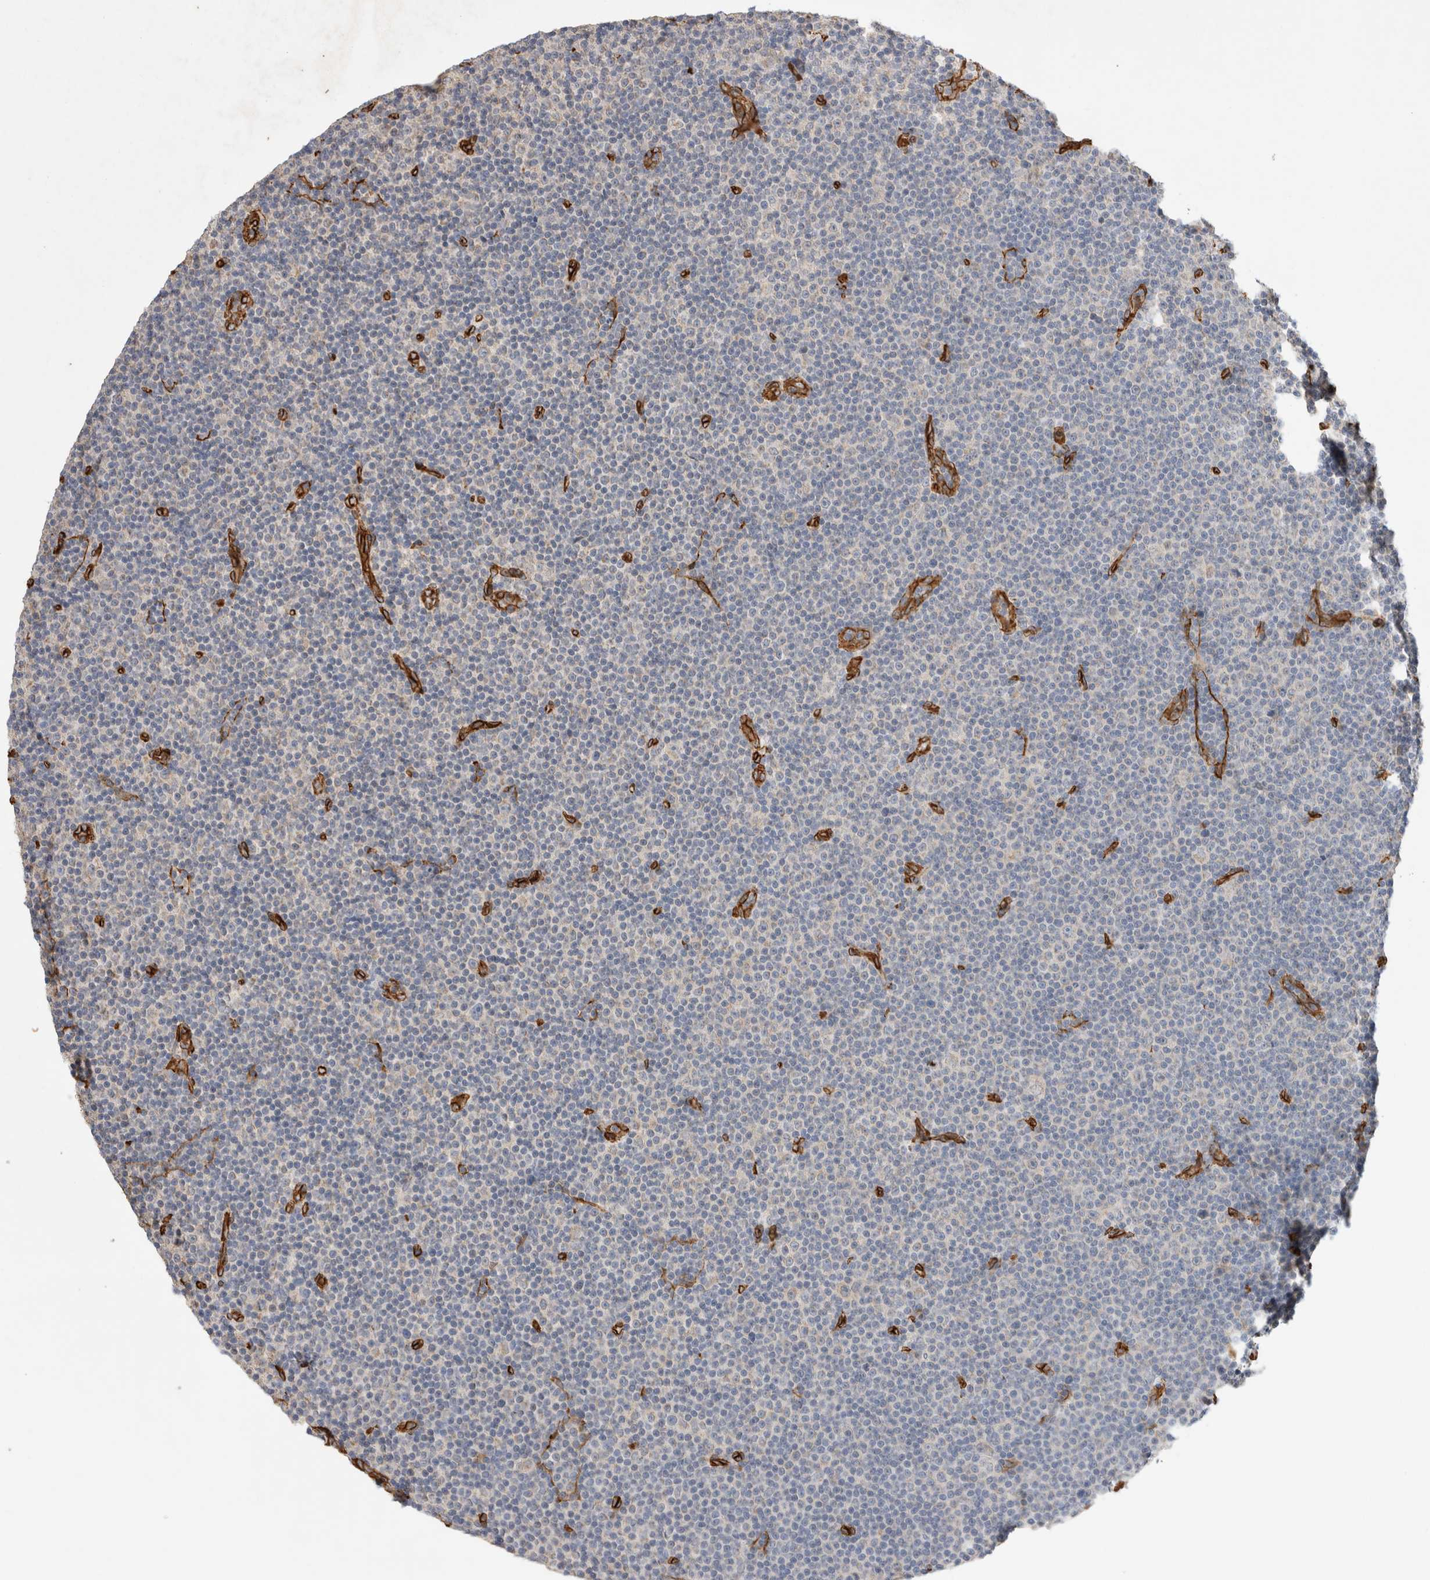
{"staining": {"intensity": "negative", "quantity": "none", "location": "none"}, "tissue": "lymphoma", "cell_type": "Tumor cells", "image_type": "cancer", "snomed": [{"axis": "morphology", "description": "Malignant lymphoma, non-Hodgkin's type, Low grade"}, {"axis": "topography", "description": "Lymph node"}], "caption": "Histopathology image shows no protein expression in tumor cells of lymphoma tissue. Brightfield microscopy of immunohistochemistry stained with DAB (3,3'-diaminobenzidine) (brown) and hematoxylin (blue), captured at high magnification.", "gene": "JMJD4", "patient": {"sex": "female", "age": 67}}